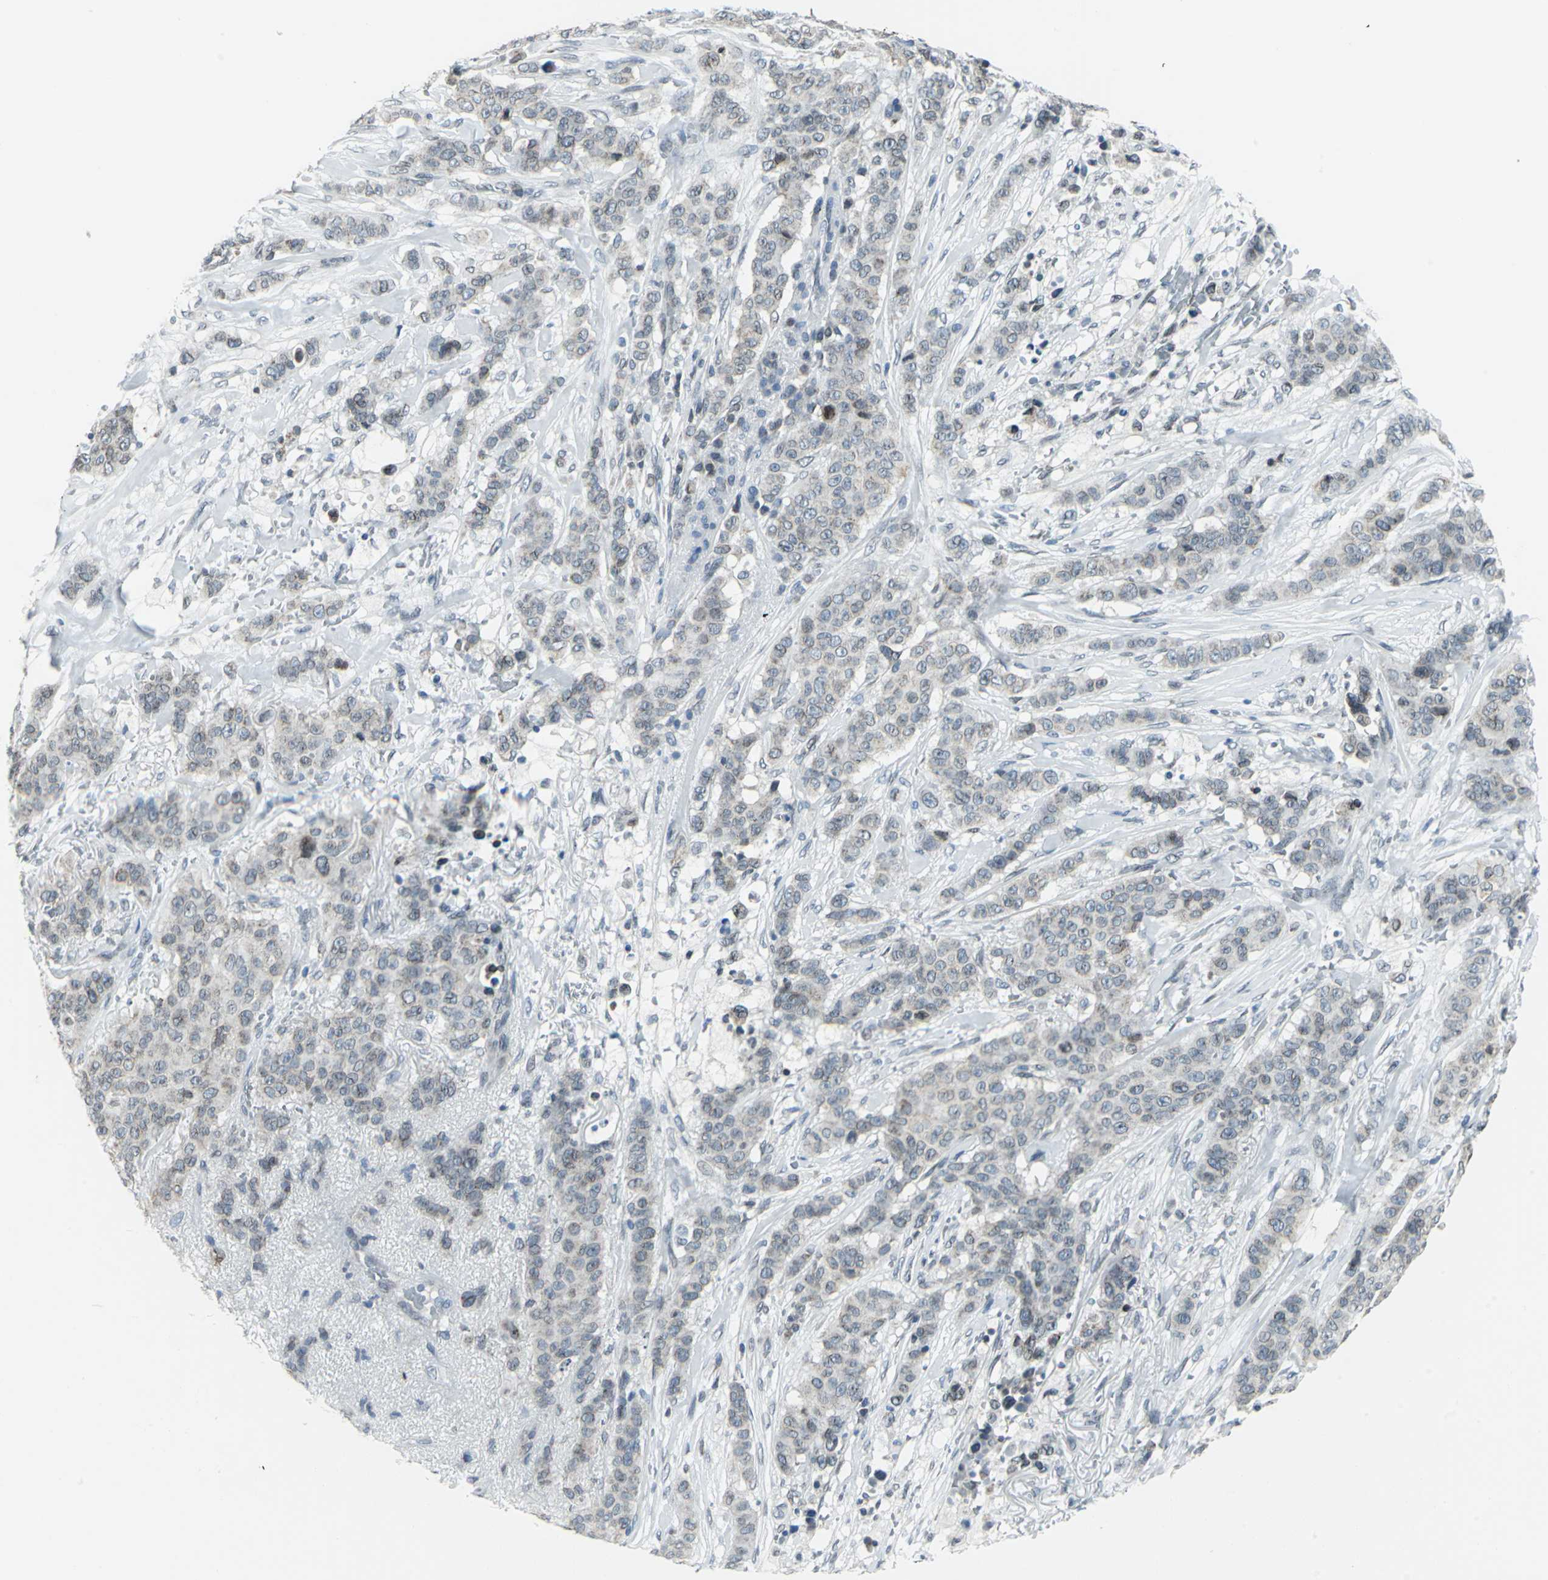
{"staining": {"intensity": "weak", "quantity": "25%-75%", "location": "cytoplasmic/membranous"}, "tissue": "breast cancer", "cell_type": "Tumor cells", "image_type": "cancer", "snomed": [{"axis": "morphology", "description": "Duct carcinoma"}, {"axis": "topography", "description": "Breast"}], "caption": "A low amount of weak cytoplasmic/membranous staining is identified in about 25%-75% of tumor cells in breast cancer (invasive ductal carcinoma) tissue. (DAB IHC, brown staining for protein, blue staining for nuclei).", "gene": "SNUPN", "patient": {"sex": "female", "age": 40}}